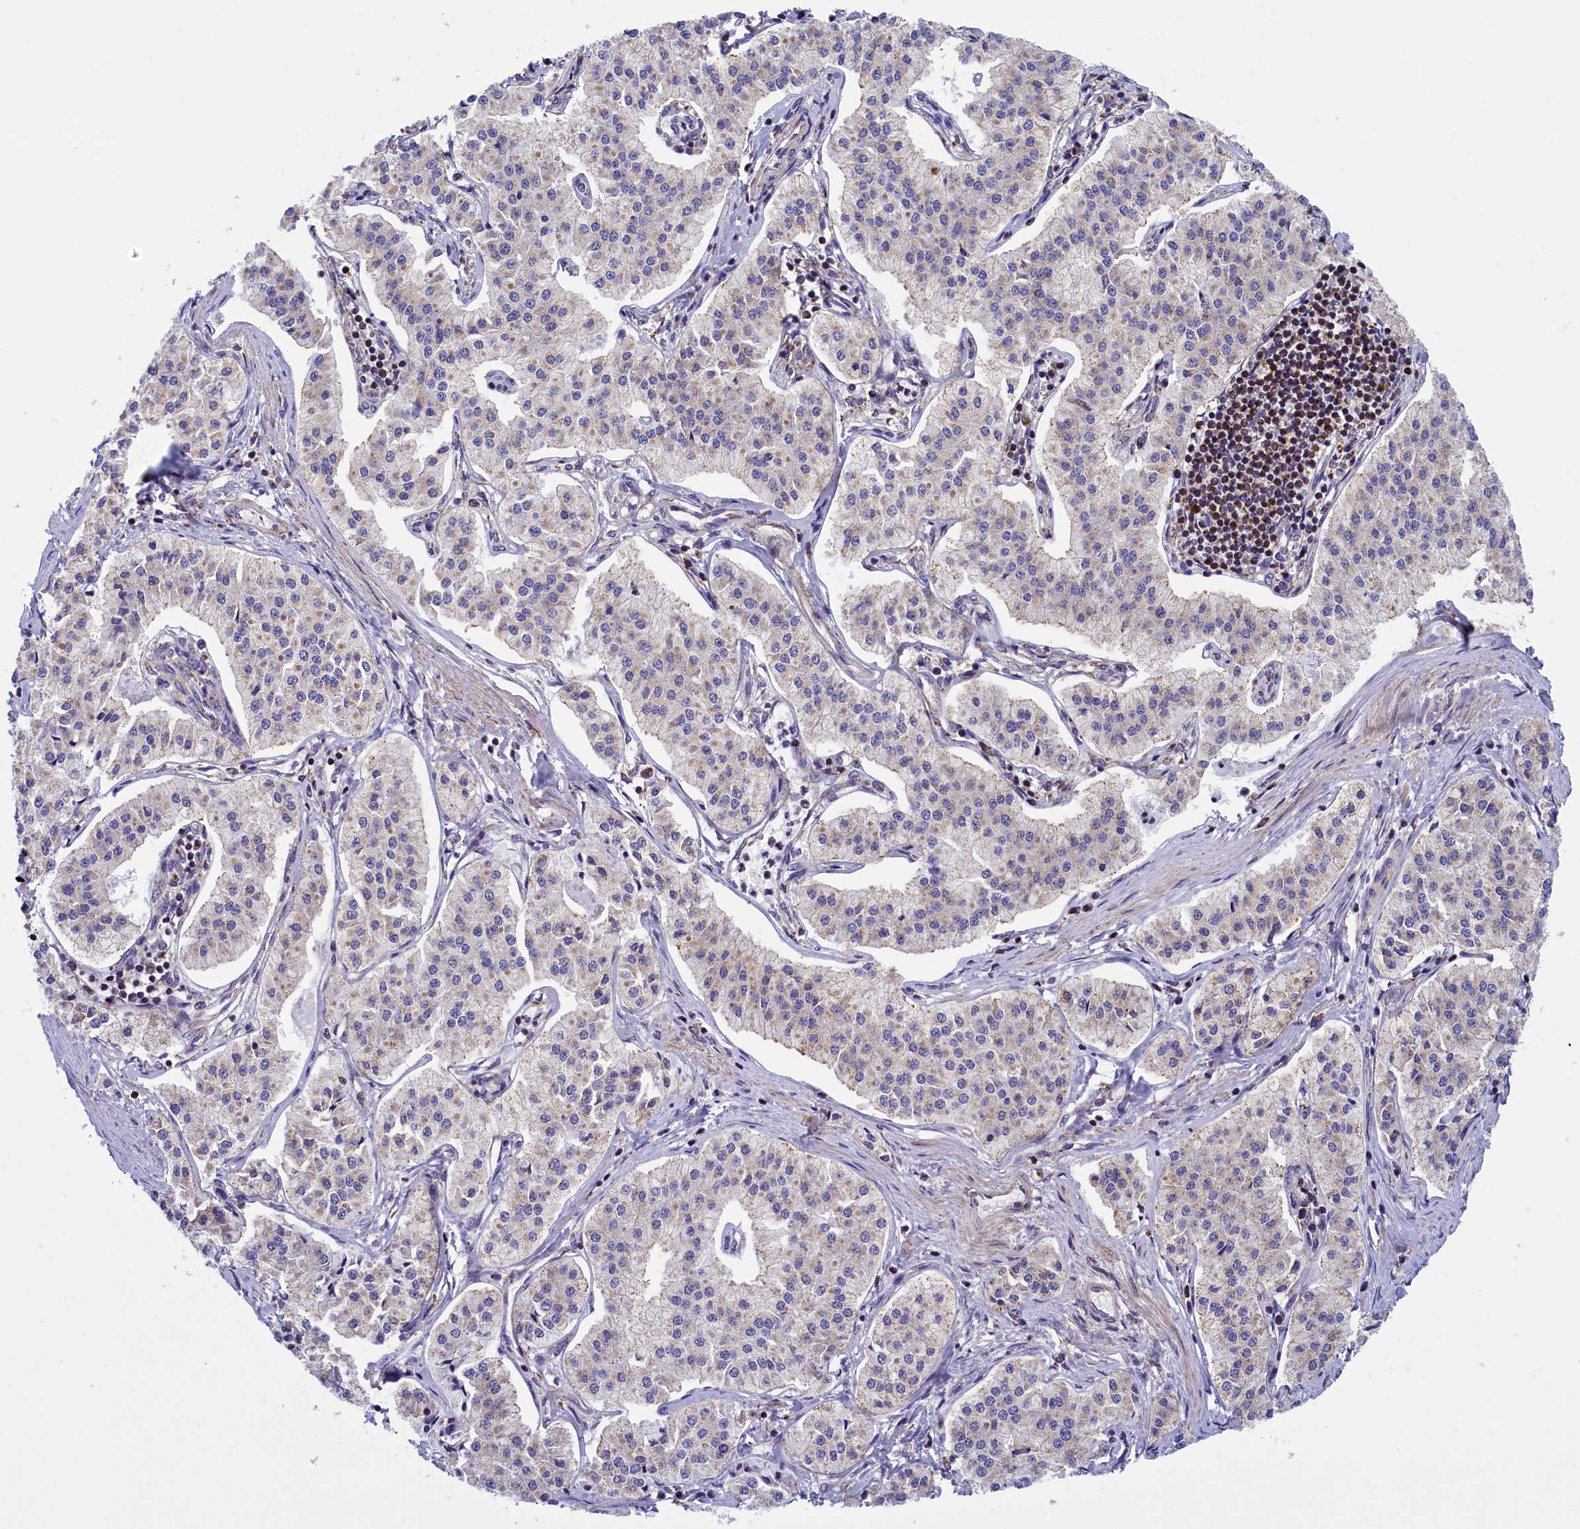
{"staining": {"intensity": "negative", "quantity": "none", "location": "none"}, "tissue": "pancreatic cancer", "cell_type": "Tumor cells", "image_type": "cancer", "snomed": [{"axis": "morphology", "description": "Adenocarcinoma, NOS"}, {"axis": "topography", "description": "Pancreas"}], "caption": "The micrograph exhibits no significant positivity in tumor cells of pancreatic adenocarcinoma.", "gene": "IFT122", "patient": {"sex": "female", "age": 50}}